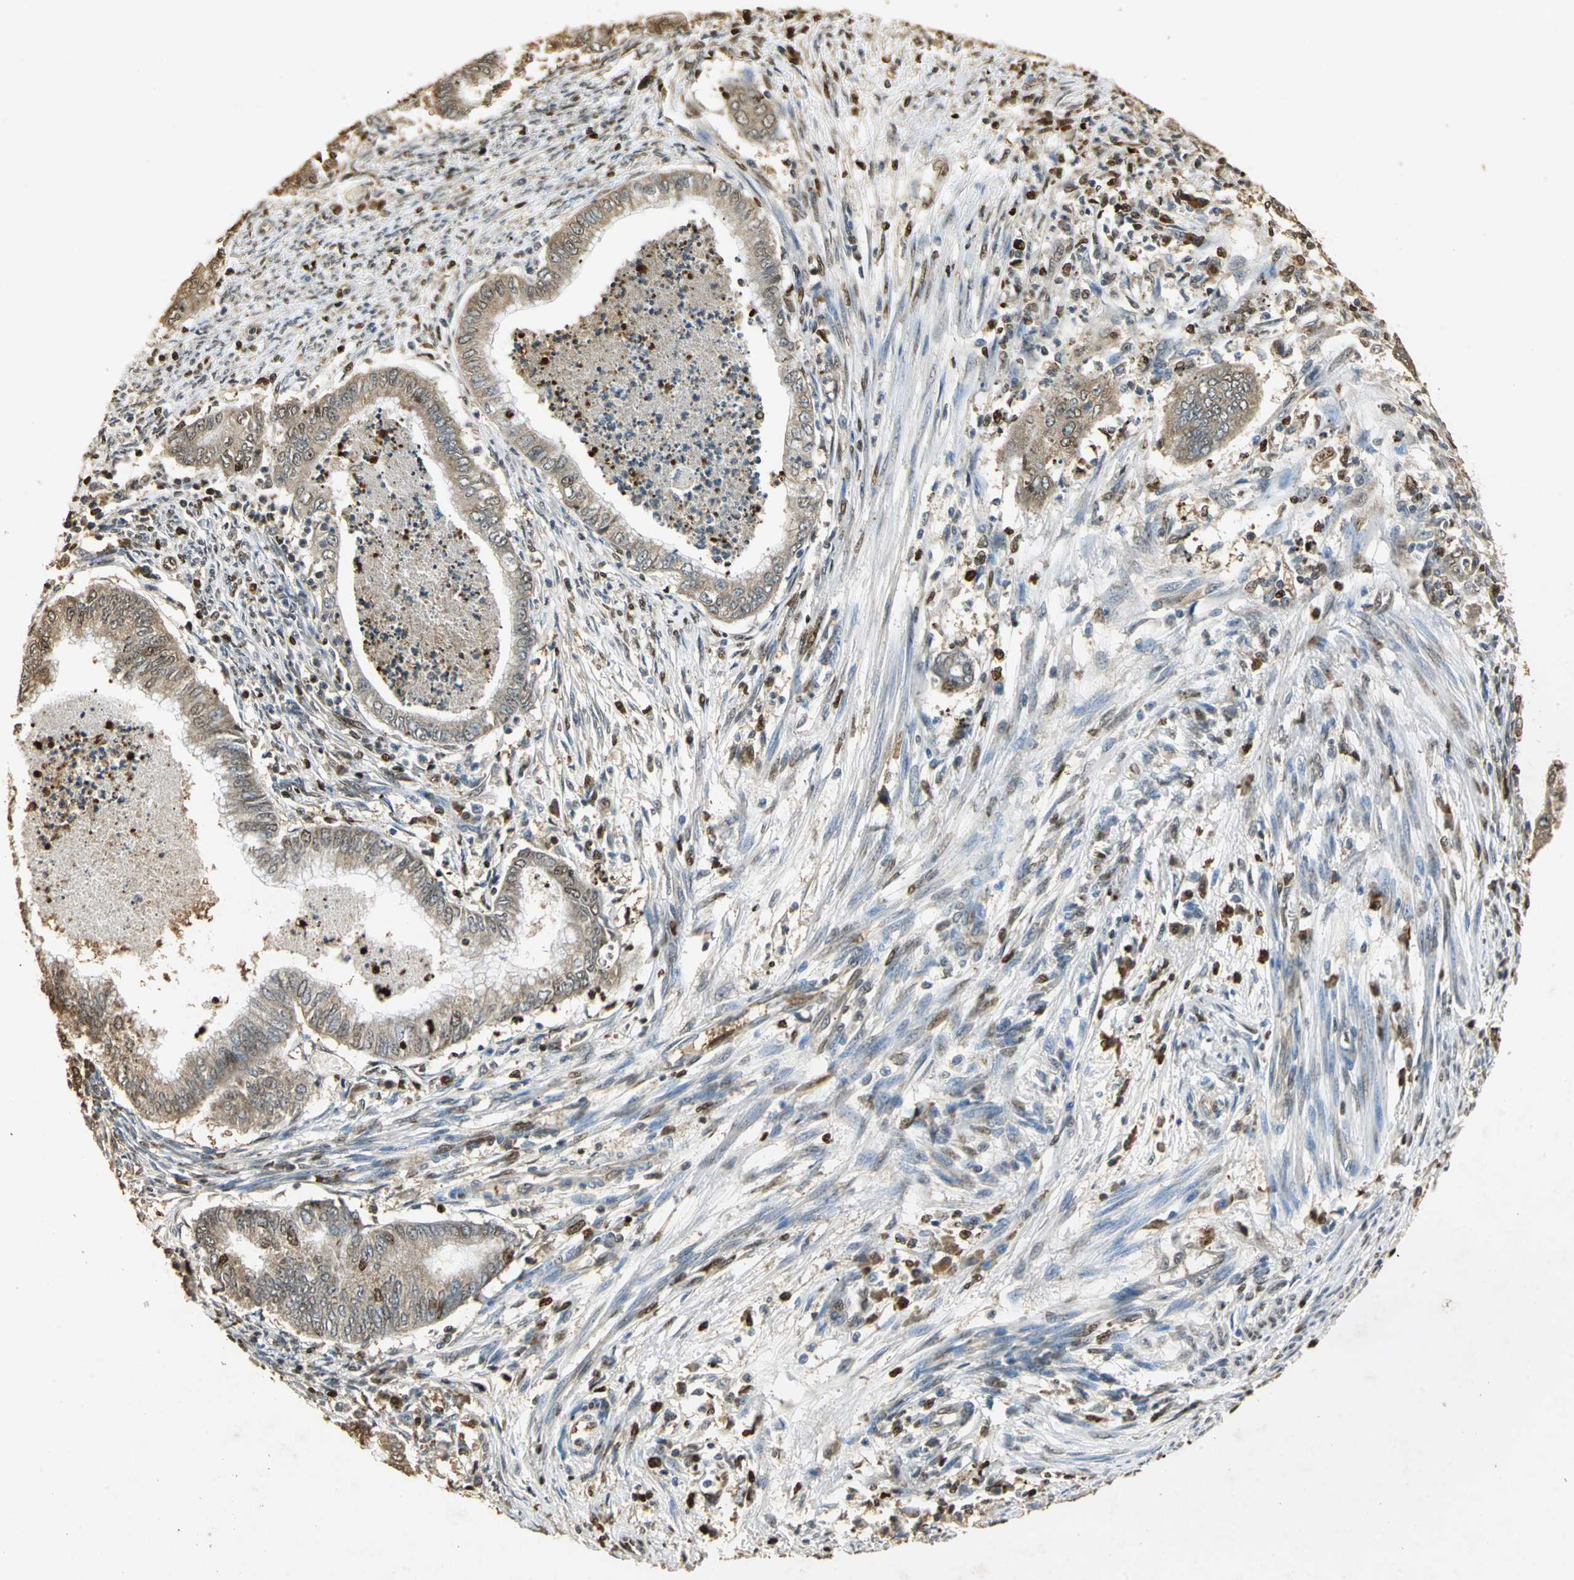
{"staining": {"intensity": "weak", "quantity": ">75%", "location": "cytoplasmic/membranous"}, "tissue": "endometrial cancer", "cell_type": "Tumor cells", "image_type": "cancer", "snomed": [{"axis": "morphology", "description": "Adenocarcinoma, NOS"}, {"axis": "topography", "description": "Endometrium"}], "caption": "This is an image of immunohistochemistry (IHC) staining of endometrial adenocarcinoma, which shows weak staining in the cytoplasmic/membranous of tumor cells.", "gene": "GAPDH", "patient": {"sex": "female", "age": 79}}